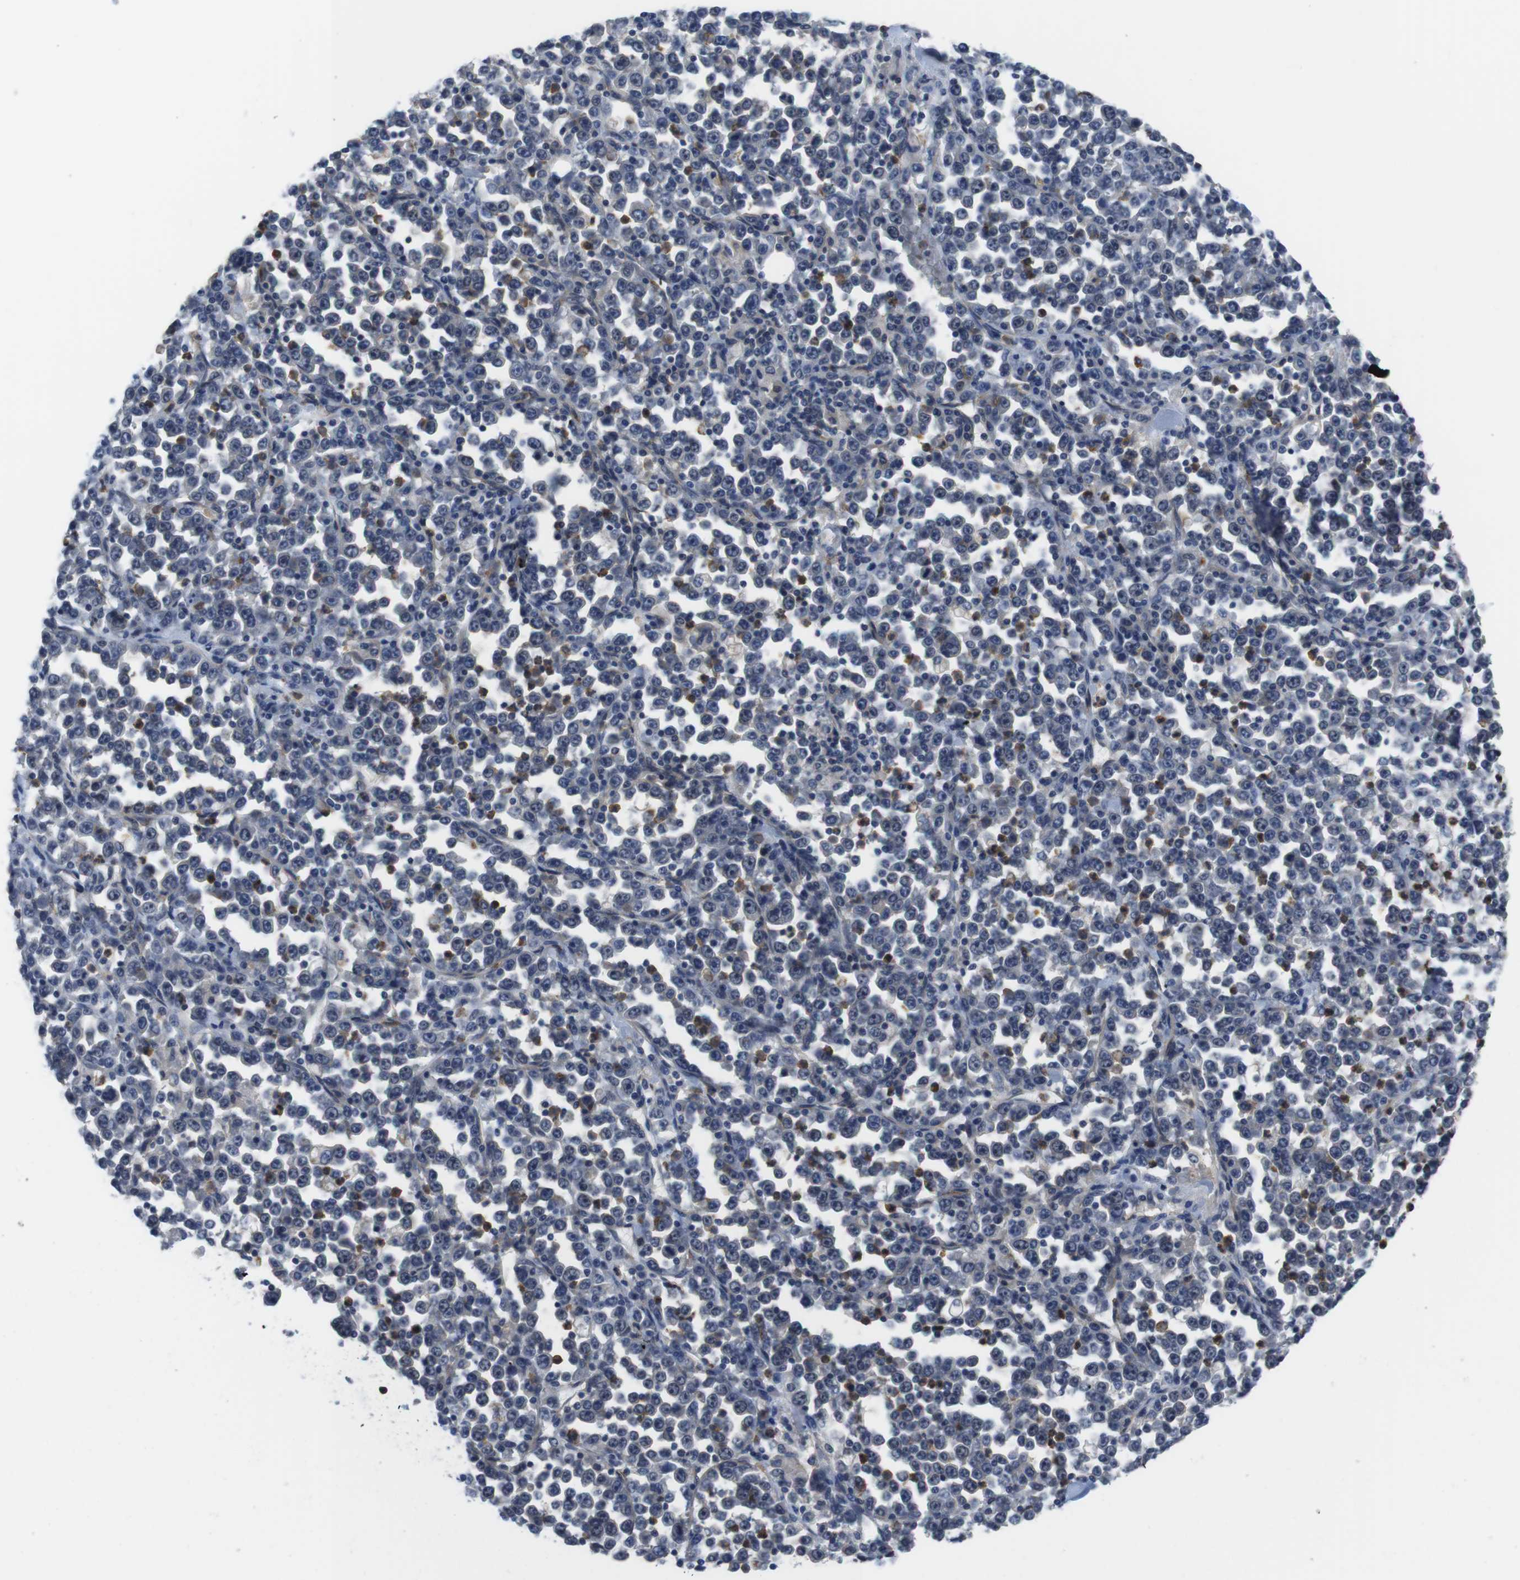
{"staining": {"intensity": "negative", "quantity": "none", "location": "none"}, "tissue": "stomach cancer", "cell_type": "Tumor cells", "image_type": "cancer", "snomed": [{"axis": "morphology", "description": "Normal tissue, NOS"}, {"axis": "morphology", "description": "Adenocarcinoma, NOS"}, {"axis": "topography", "description": "Stomach, upper"}, {"axis": "topography", "description": "Stomach"}], "caption": "The image displays no staining of tumor cells in stomach adenocarcinoma.", "gene": "FADD", "patient": {"sex": "male", "age": 59}}